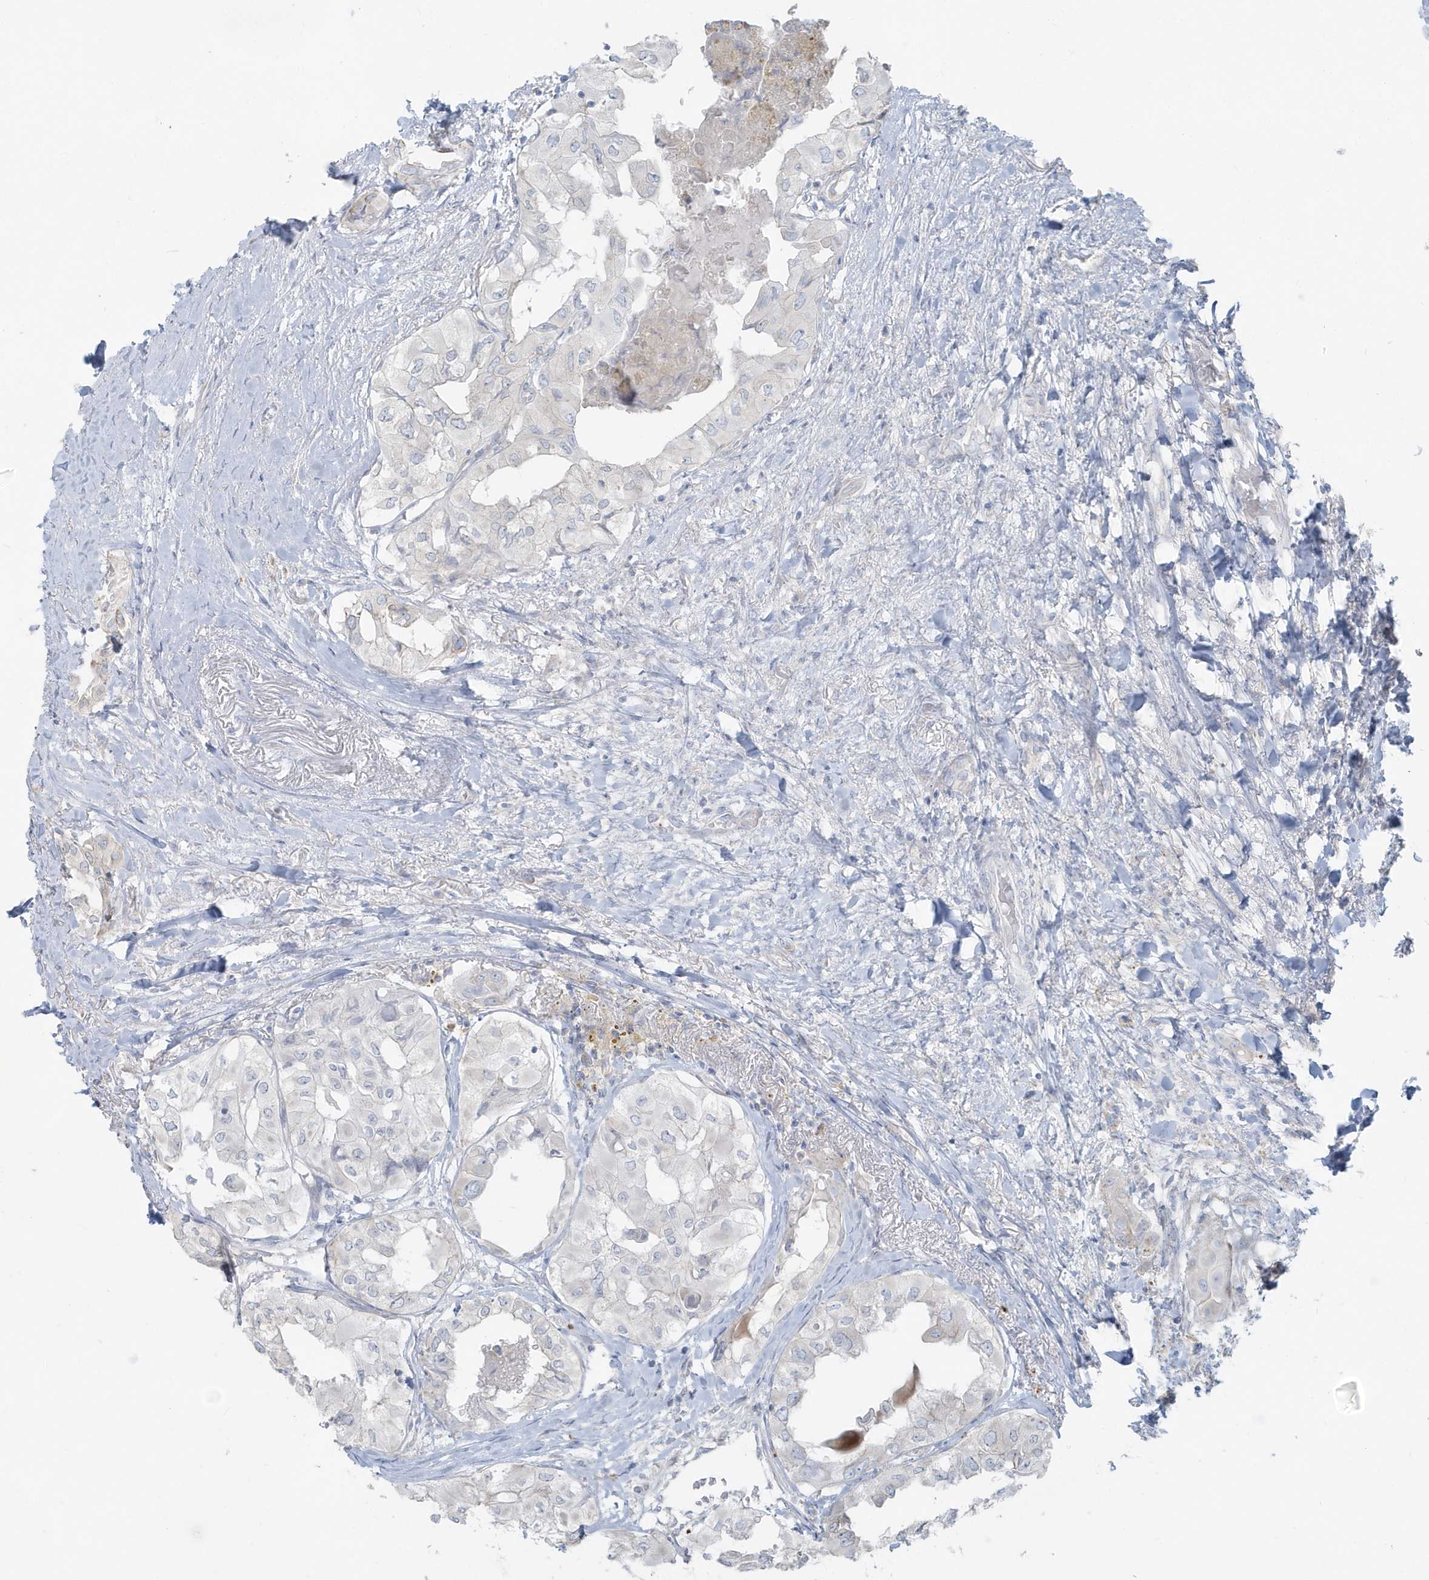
{"staining": {"intensity": "negative", "quantity": "none", "location": "none"}, "tissue": "thyroid cancer", "cell_type": "Tumor cells", "image_type": "cancer", "snomed": [{"axis": "morphology", "description": "Papillary adenocarcinoma, NOS"}, {"axis": "topography", "description": "Thyroid gland"}], "caption": "A photomicrograph of human thyroid papillary adenocarcinoma is negative for staining in tumor cells.", "gene": "CCNJ", "patient": {"sex": "female", "age": 59}}